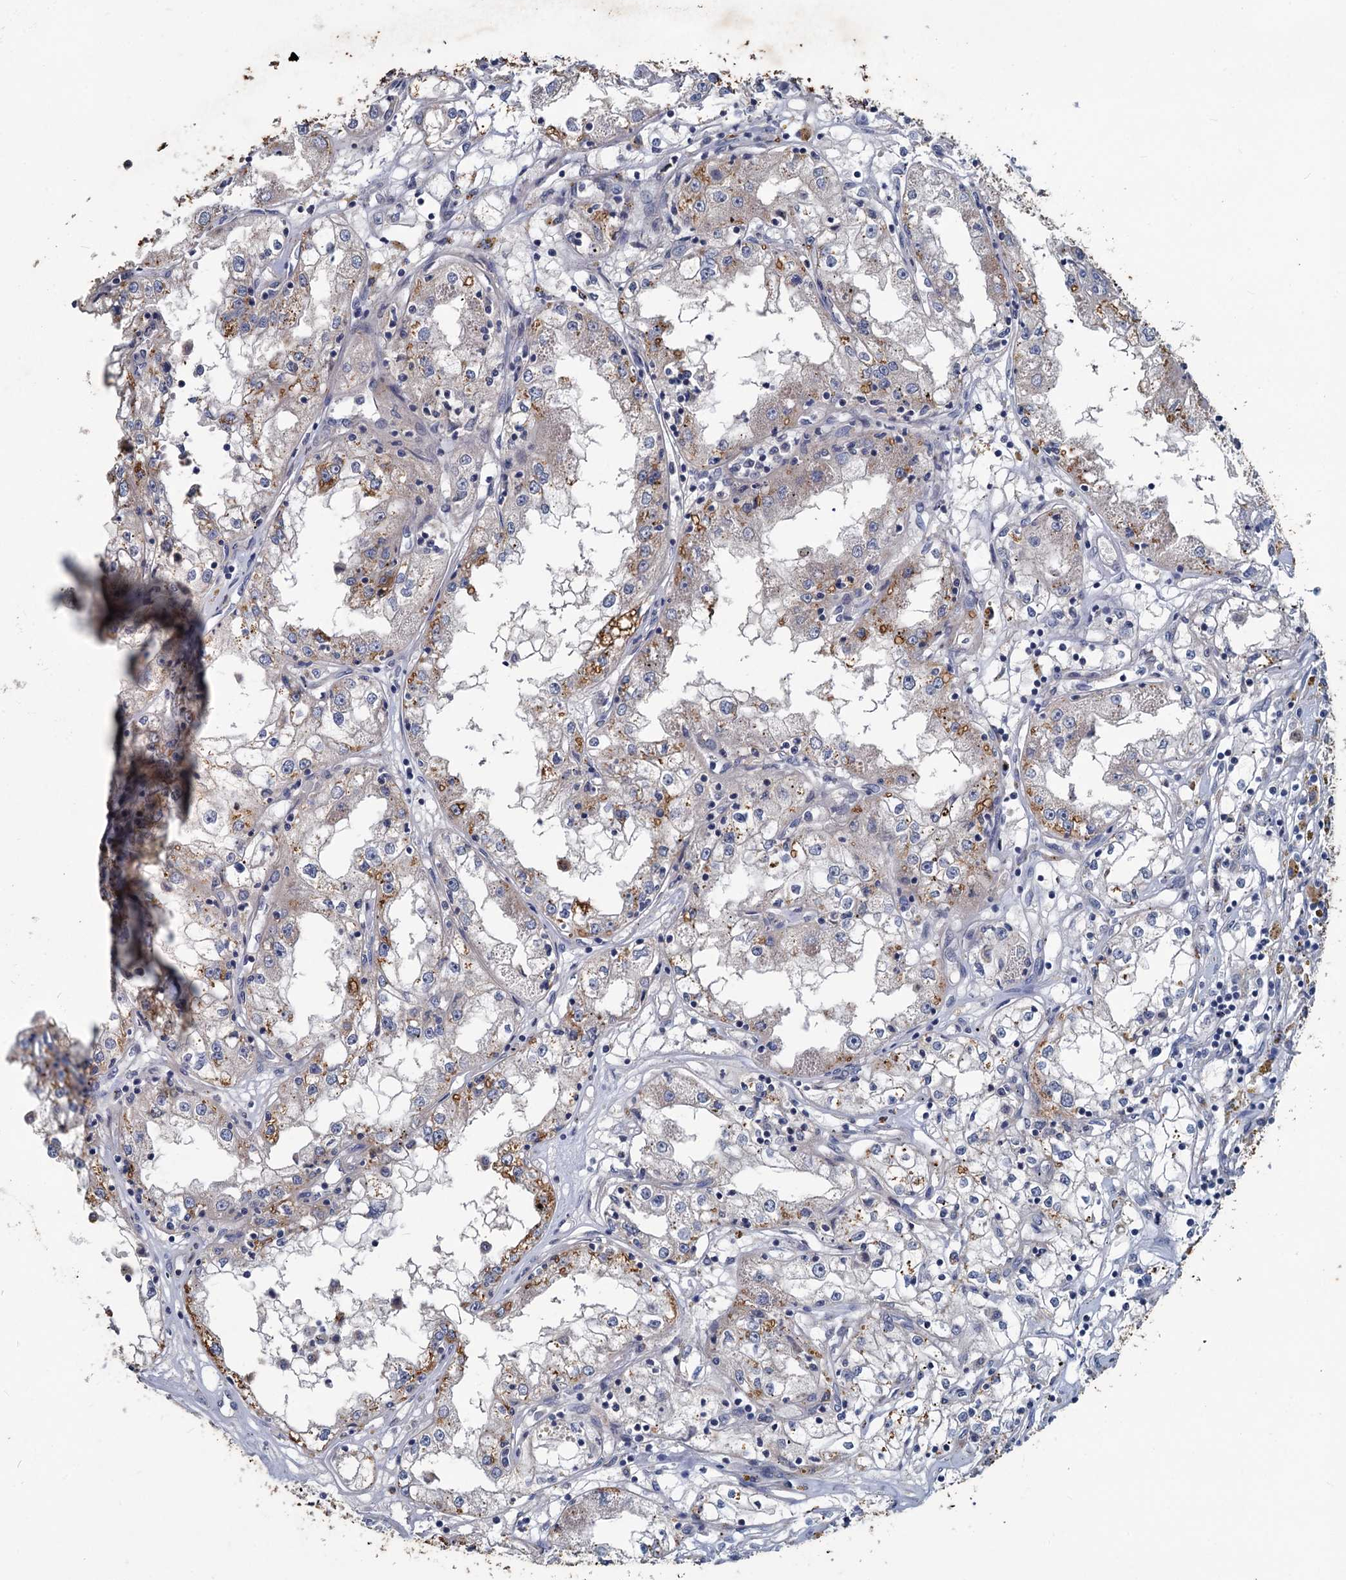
{"staining": {"intensity": "moderate", "quantity": "25%-75%", "location": "cytoplasmic/membranous"}, "tissue": "renal cancer", "cell_type": "Tumor cells", "image_type": "cancer", "snomed": [{"axis": "morphology", "description": "Adenocarcinoma, NOS"}, {"axis": "topography", "description": "Kidney"}], "caption": "Renal cancer (adenocarcinoma) tissue displays moderate cytoplasmic/membranous expression in approximately 25%-75% of tumor cells", "gene": "SLC2A7", "patient": {"sex": "male", "age": 56}}